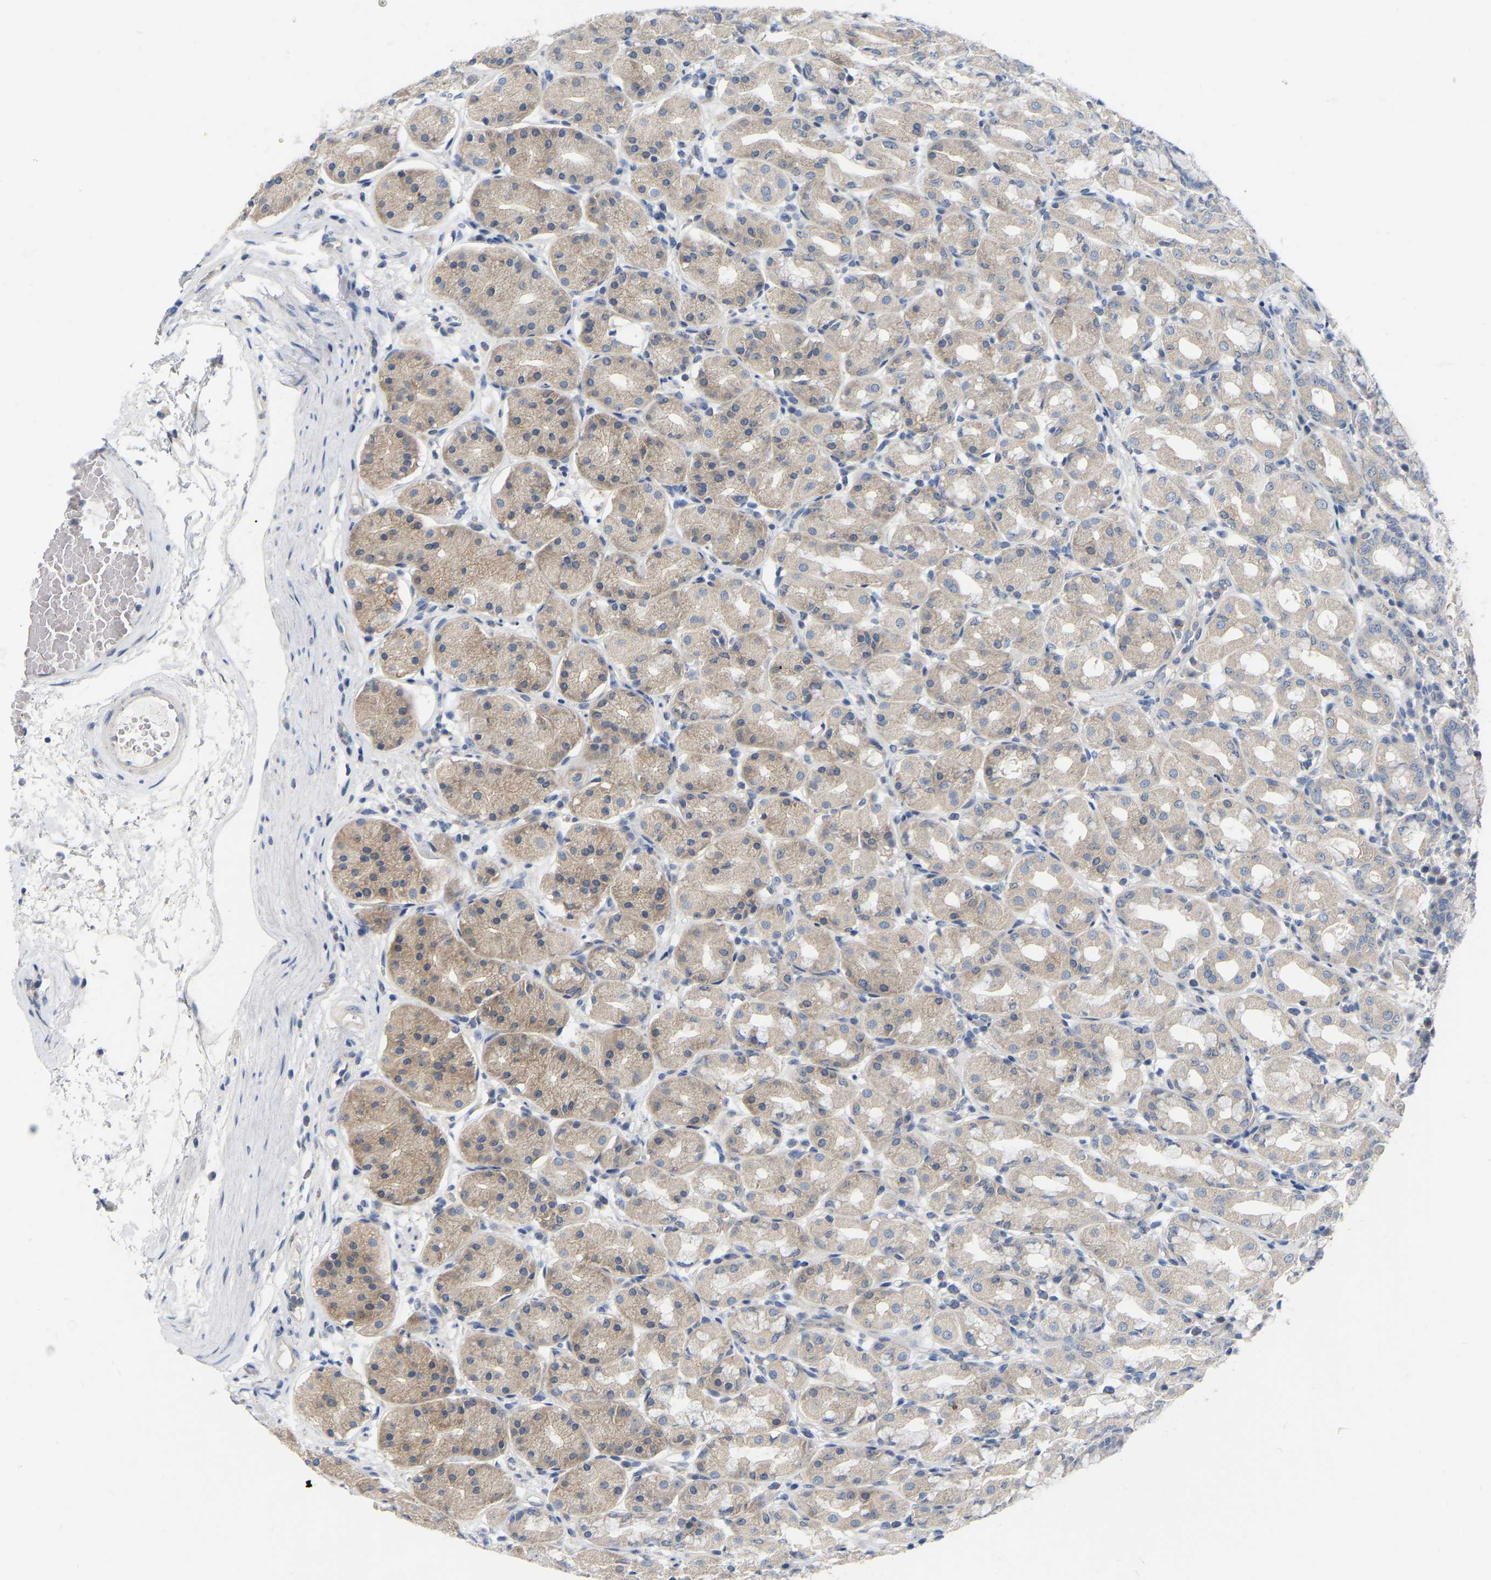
{"staining": {"intensity": "weak", "quantity": "25%-75%", "location": "cytoplasmic/membranous"}, "tissue": "stomach", "cell_type": "Glandular cells", "image_type": "normal", "snomed": [{"axis": "morphology", "description": "Normal tissue, NOS"}, {"axis": "topography", "description": "Stomach"}, {"axis": "topography", "description": "Stomach, lower"}], "caption": "IHC micrograph of benign stomach stained for a protein (brown), which exhibits low levels of weak cytoplasmic/membranous positivity in approximately 25%-75% of glandular cells.", "gene": "WIPI2", "patient": {"sex": "female", "age": 56}}